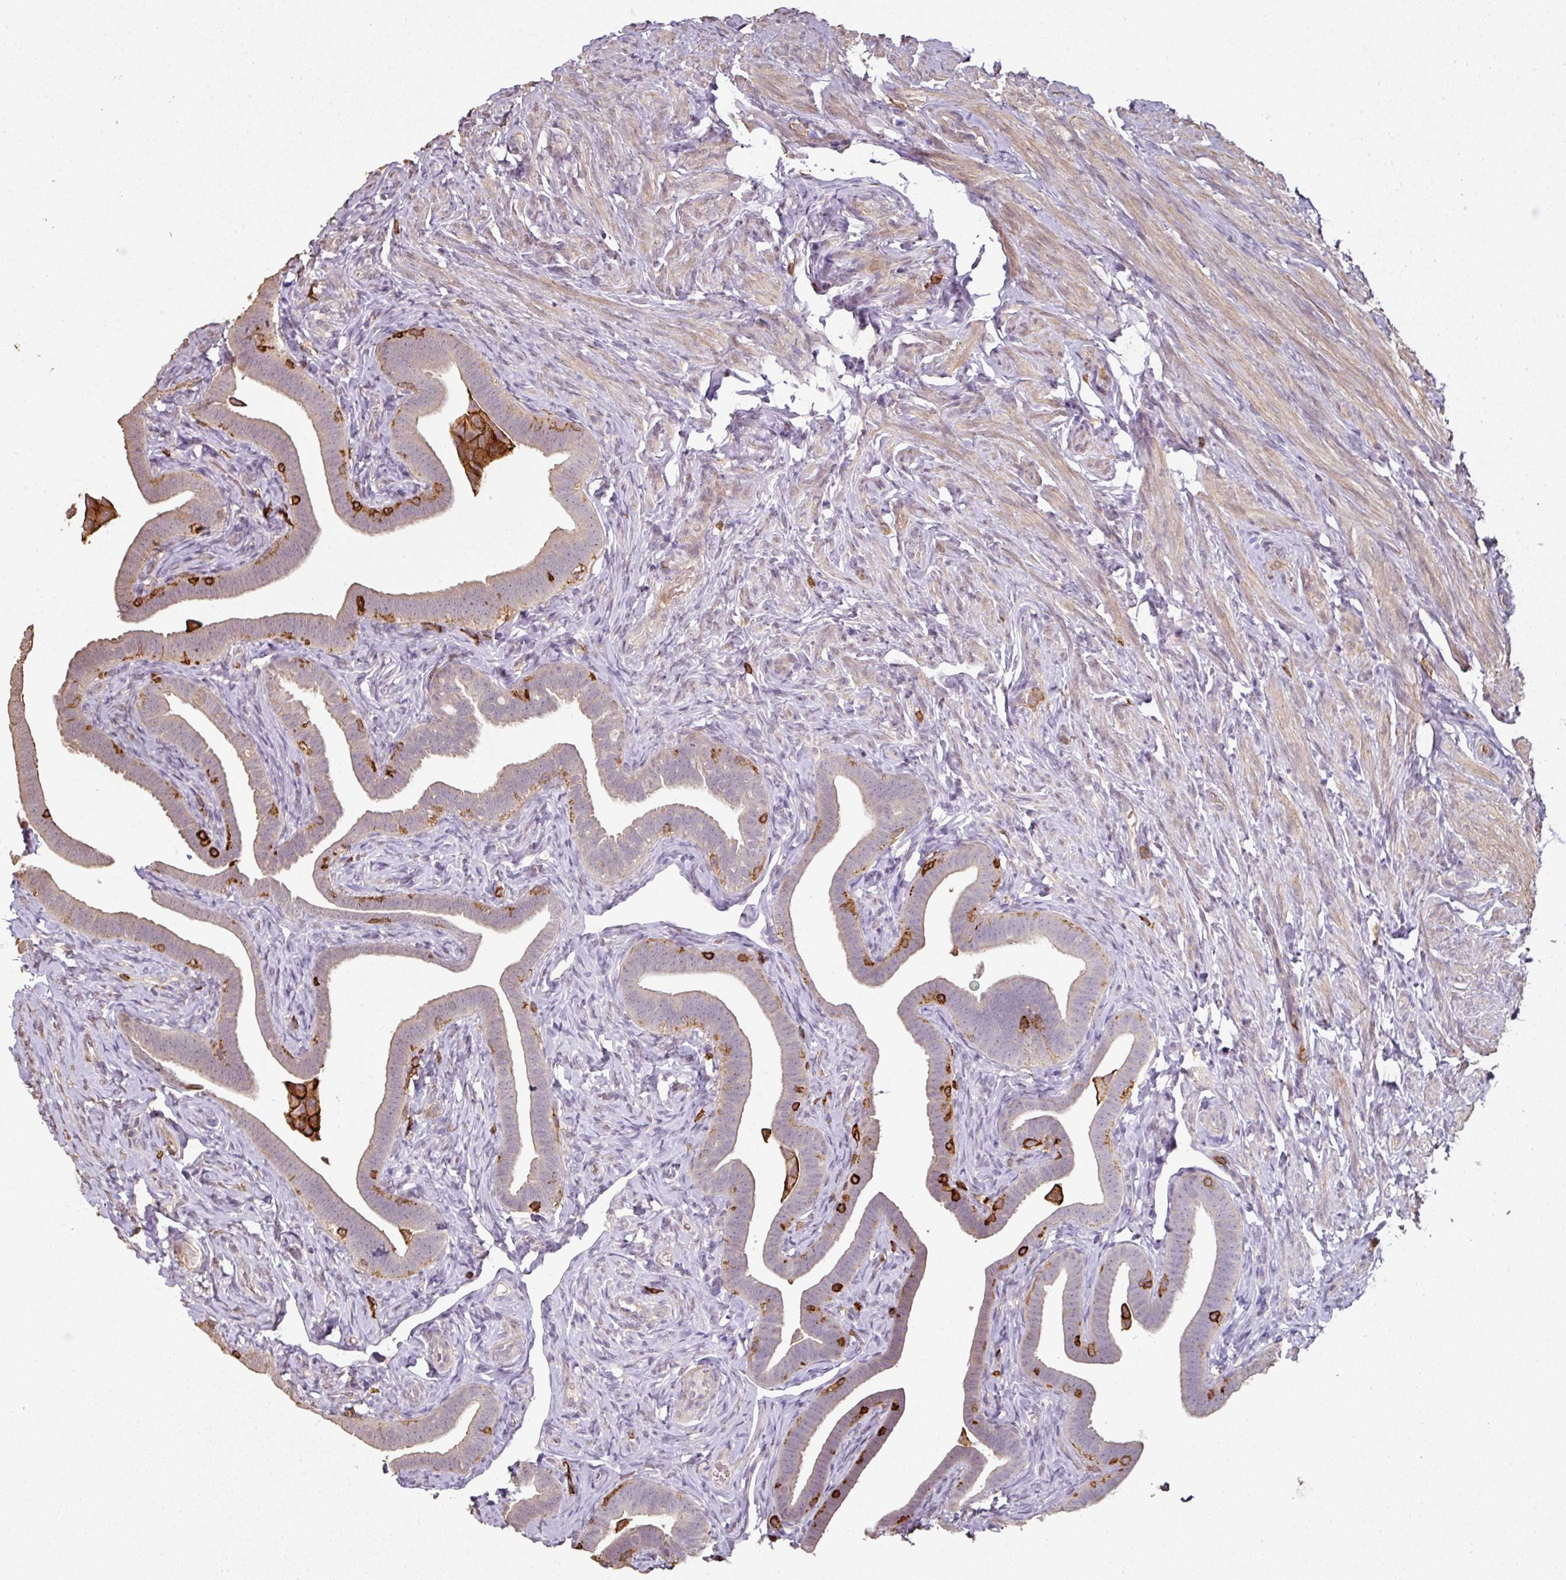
{"staining": {"intensity": "weak", "quantity": "<25%", "location": "cytoplasmic/membranous"}, "tissue": "fallopian tube", "cell_type": "Glandular cells", "image_type": "normal", "snomed": [{"axis": "morphology", "description": "Normal tissue, NOS"}, {"axis": "topography", "description": "Fallopian tube"}], "caption": "The histopathology image exhibits no staining of glandular cells in benign fallopian tube.", "gene": "OLFML2B", "patient": {"sex": "female", "age": 69}}